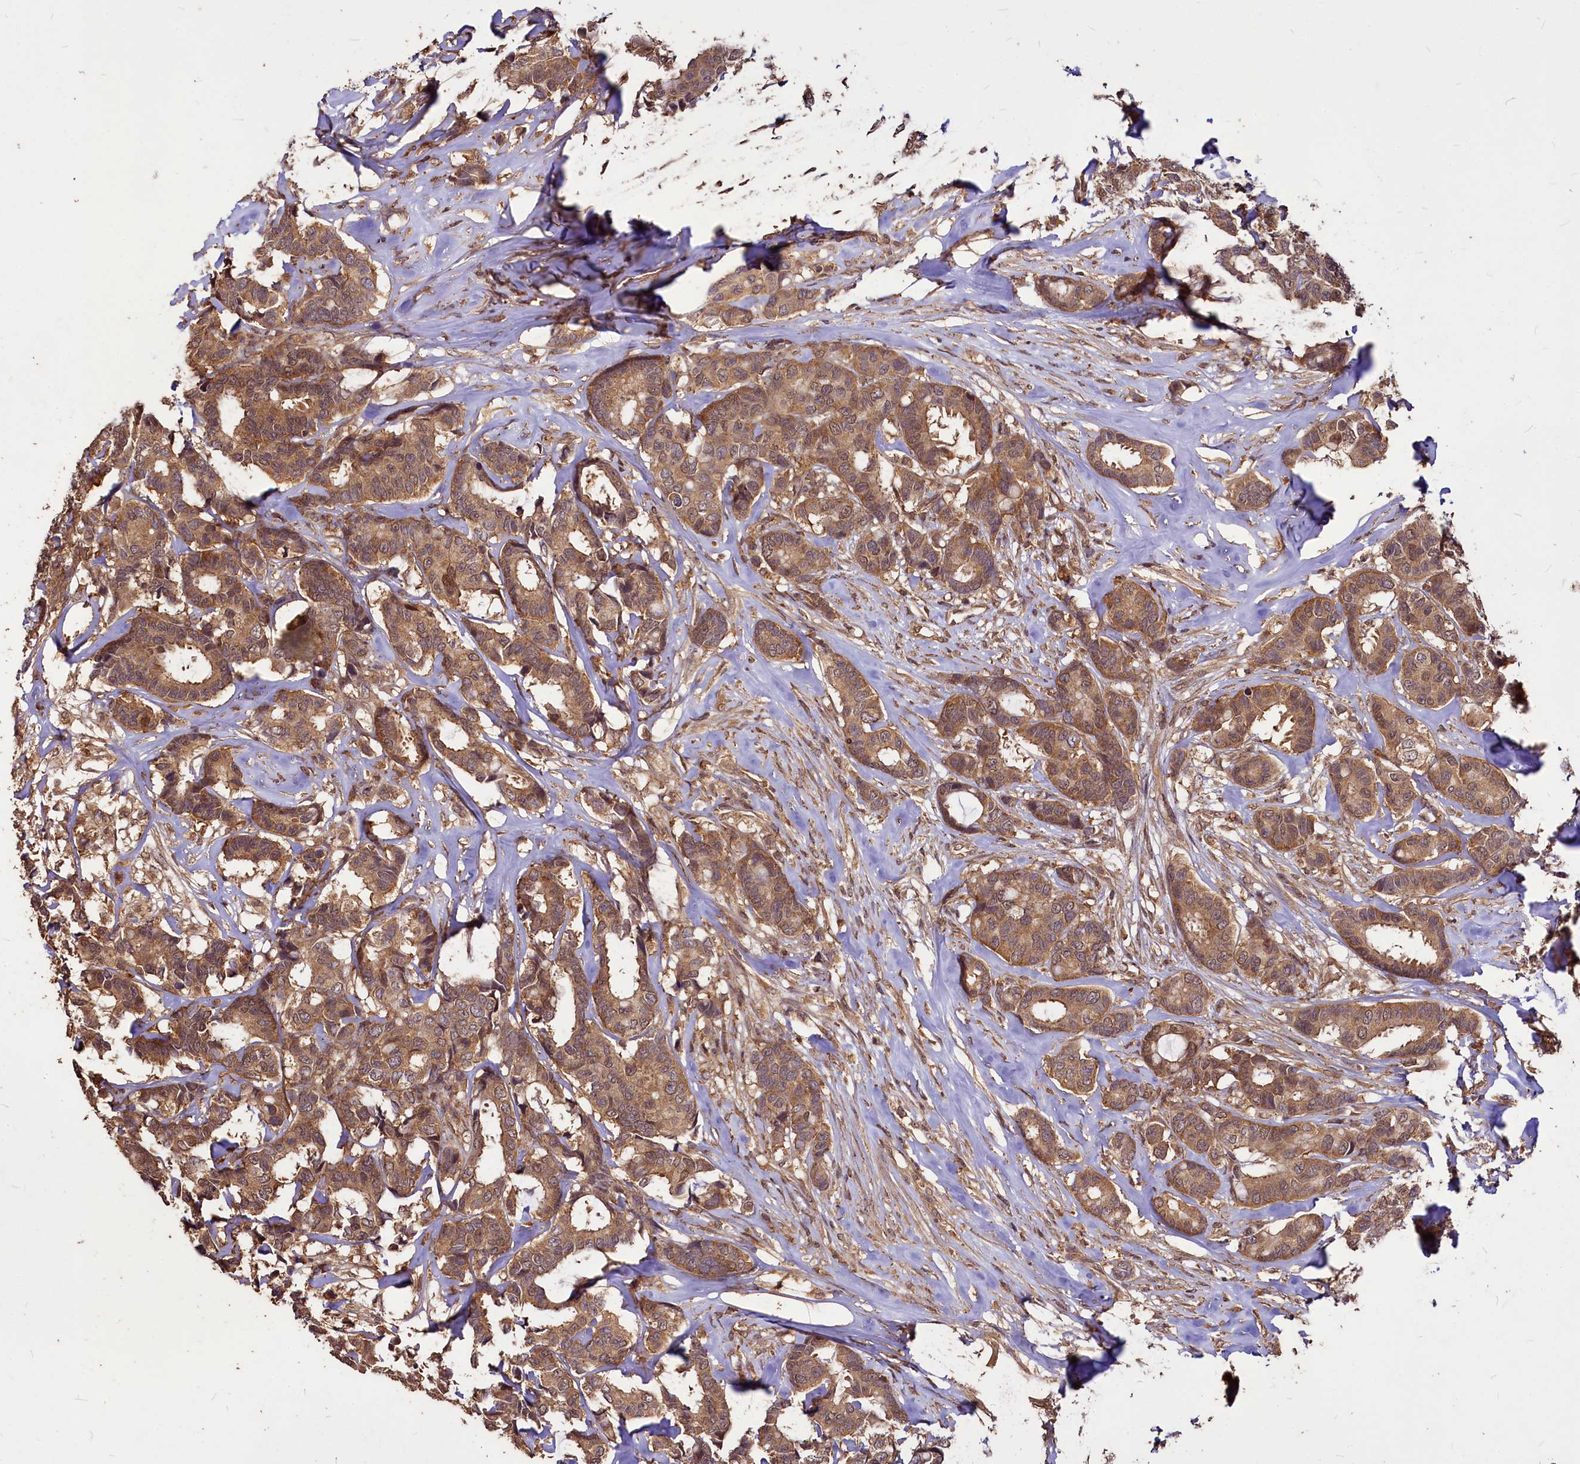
{"staining": {"intensity": "moderate", "quantity": ">75%", "location": "cytoplasmic/membranous"}, "tissue": "breast cancer", "cell_type": "Tumor cells", "image_type": "cancer", "snomed": [{"axis": "morphology", "description": "Duct carcinoma"}, {"axis": "topography", "description": "Breast"}], "caption": "A high-resolution image shows immunohistochemistry staining of breast invasive ductal carcinoma, which reveals moderate cytoplasmic/membranous positivity in approximately >75% of tumor cells.", "gene": "VPS51", "patient": {"sex": "female", "age": 87}}